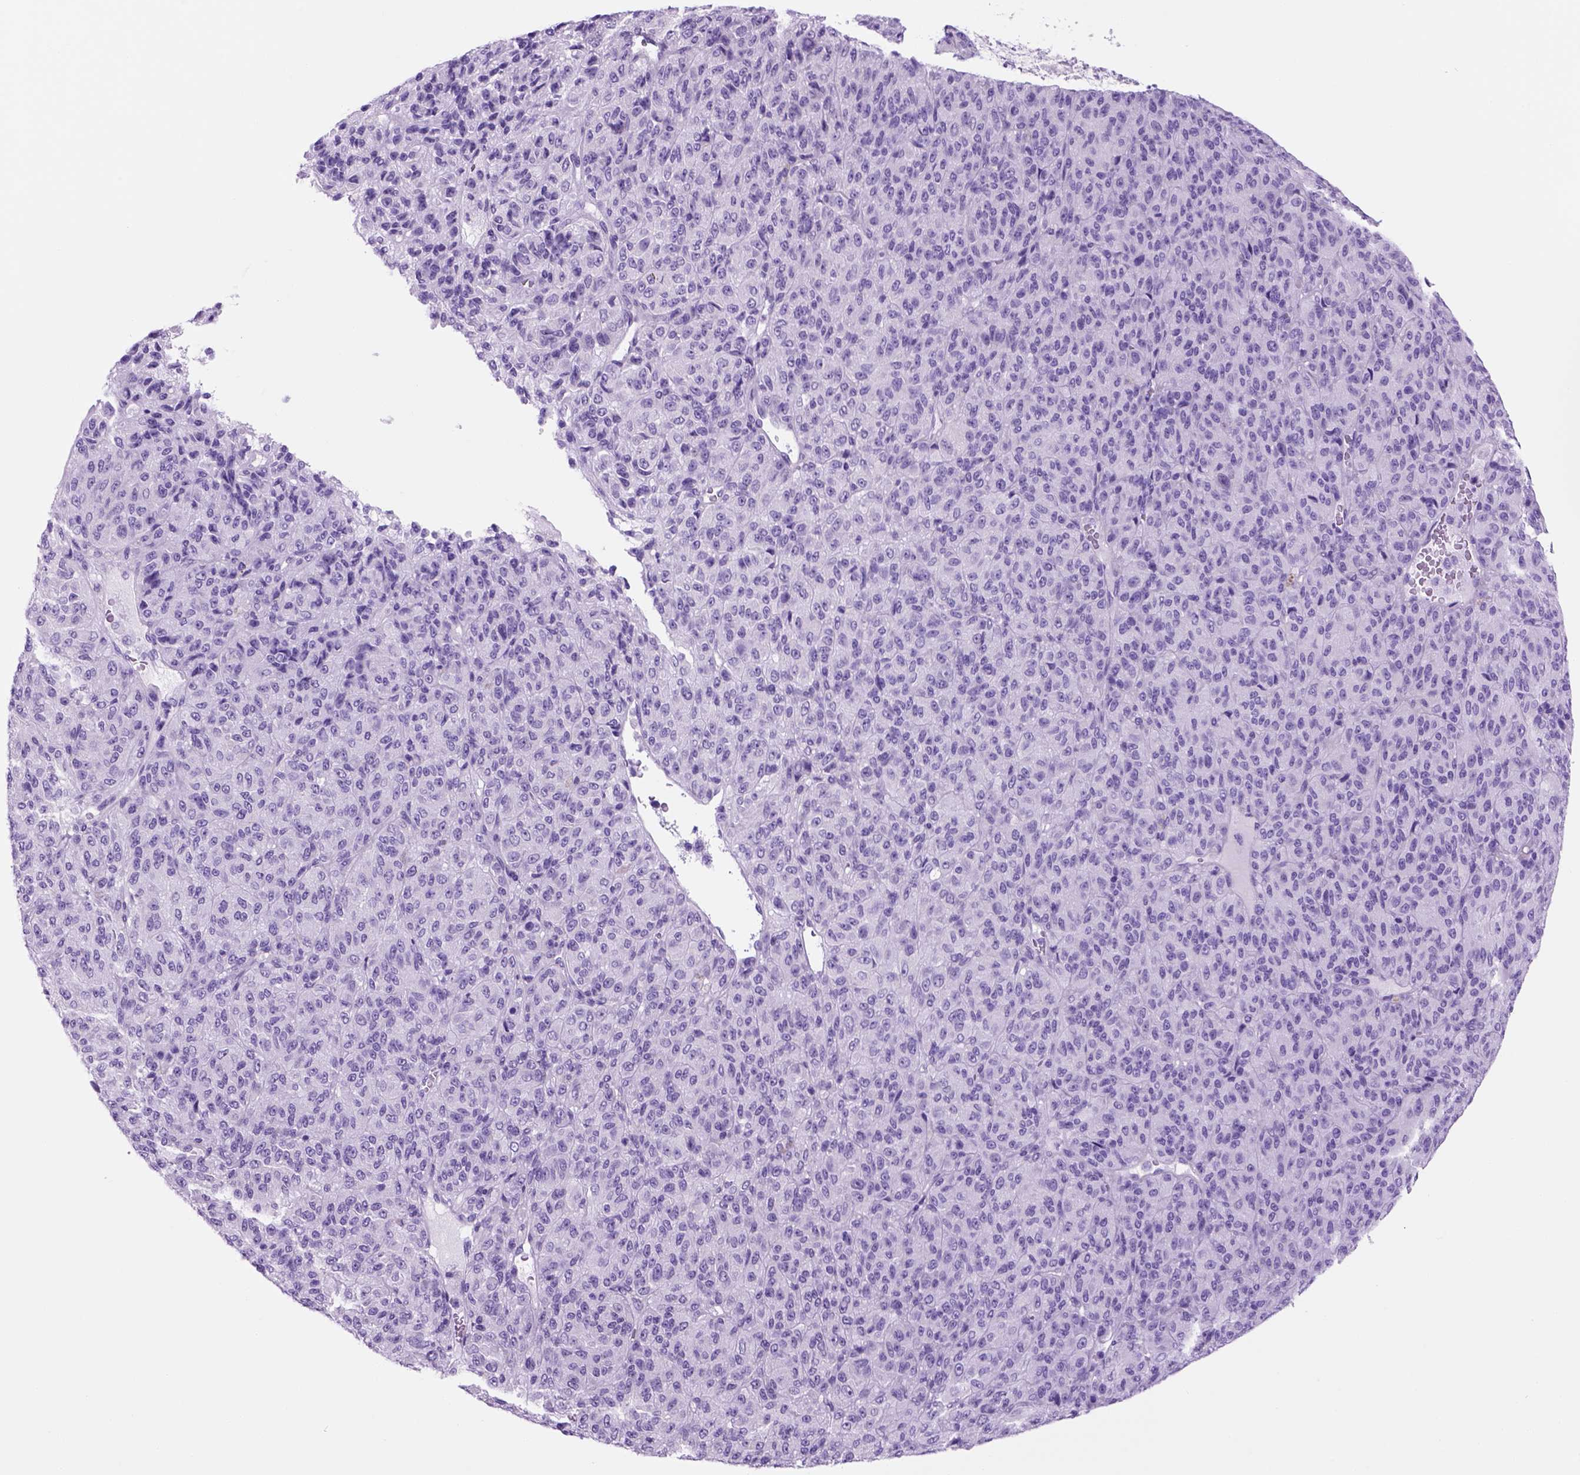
{"staining": {"intensity": "negative", "quantity": "none", "location": "none"}, "tissue": "melanoma", "cell_type": "Tumor cells", "image_type": "cancer", "snomed": [{"axis": "morphology", "description": "Malignant melanoma, Metastatic site"}, {"axis": "topography", "description": "Brain"}], "caption": "Human melanoma stained for a protein using immunohistochemistry (IHC) exhibits no positivity in tumor cells.", "gene": "HHIPL2", "patient": {"sex": "female", "age": 56}}